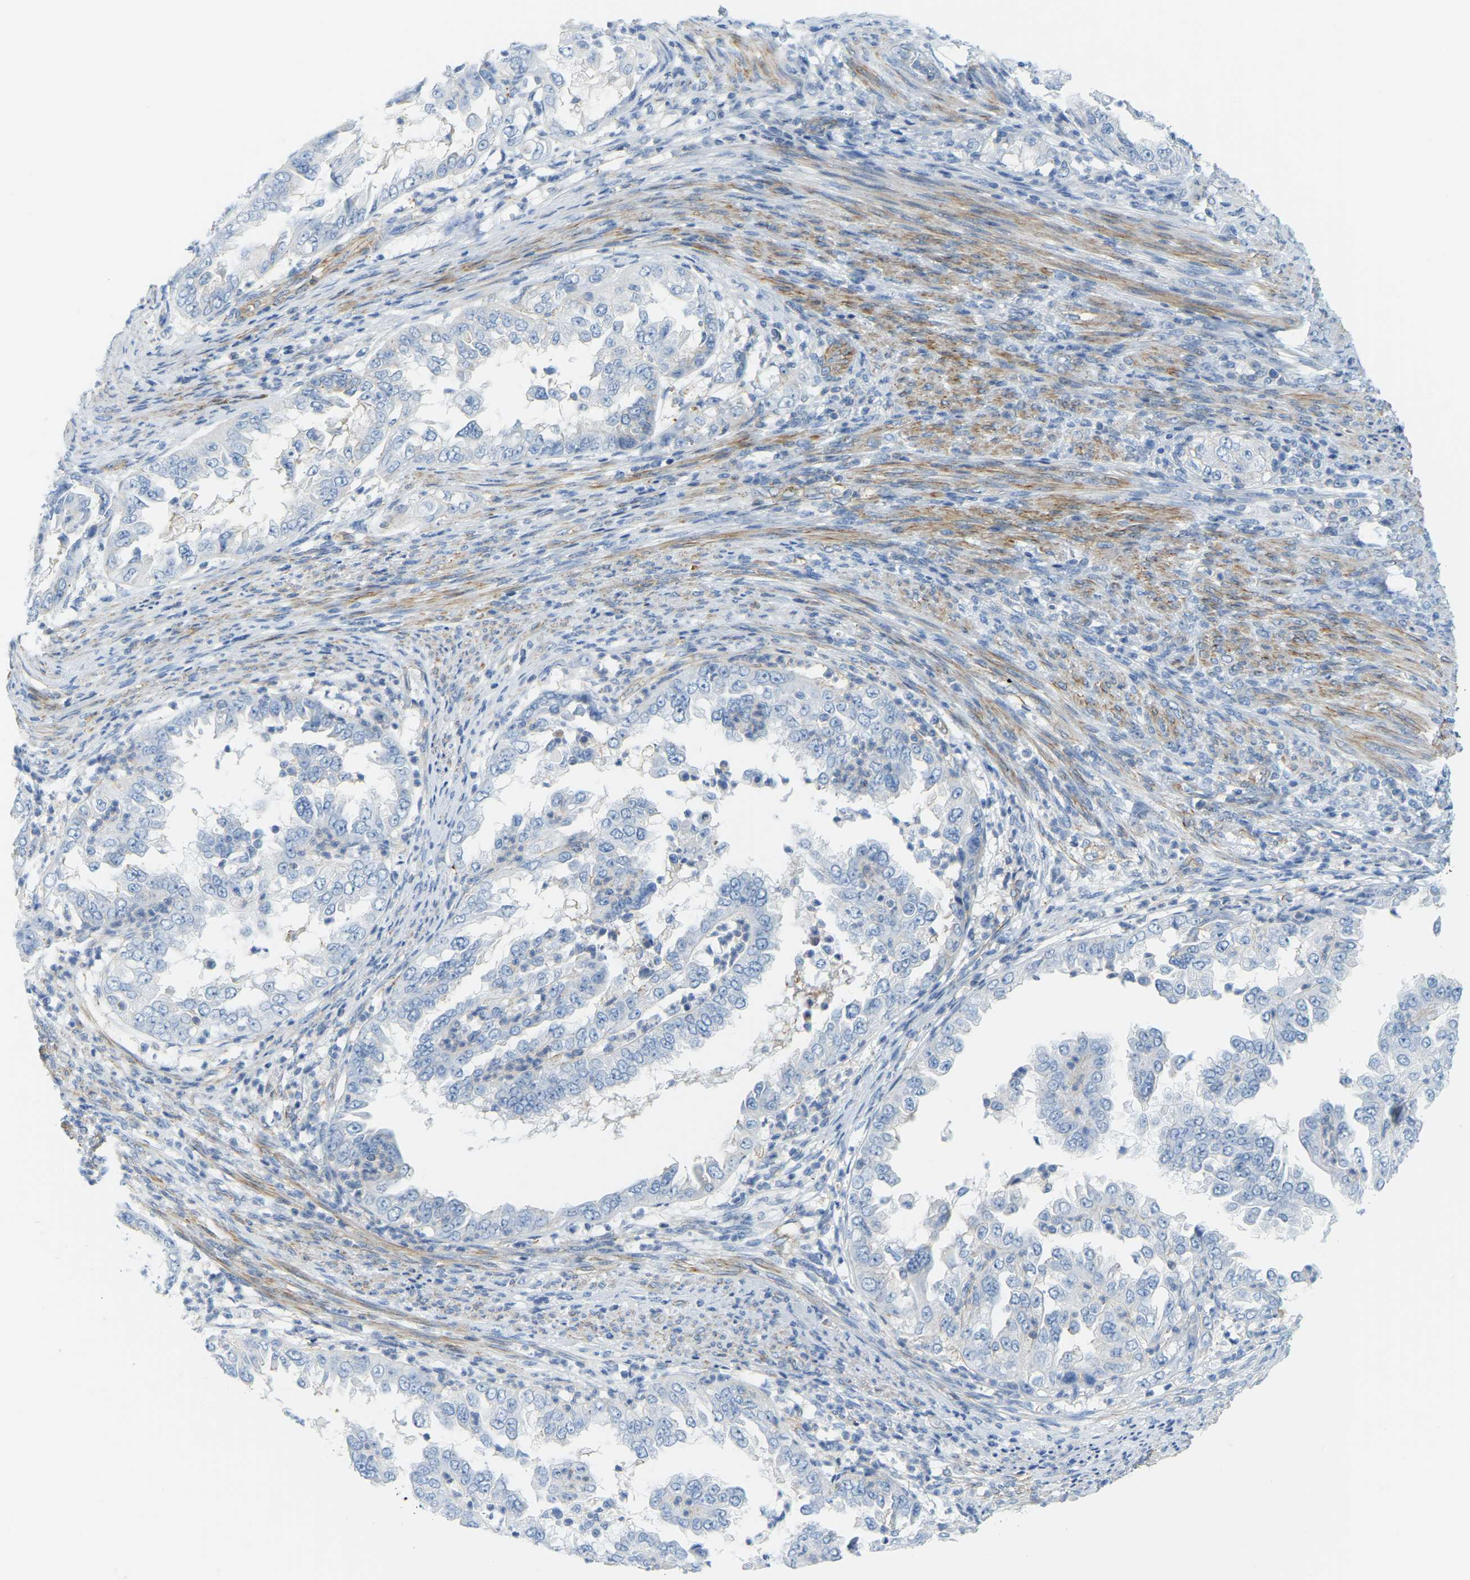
{"staining": {"intensity": "negative", "quantity": "none", "location": "none"}, "tissue": "endometrial cancer", "cell_type": "Tumor cells", "image_type": "cancer", "snomed": [{"axis": "morphology", "description": "Adenocarcinoma, NOS"}, {"axis": "topography", "description": "Endometrium"}], "caption": "Micrograph shows no protein expression in tumor cells of endometrial cancer (adenocarcinoma) tissue.", "gene": "MYL3", "patient": {"sex": "female", "age": 85}}